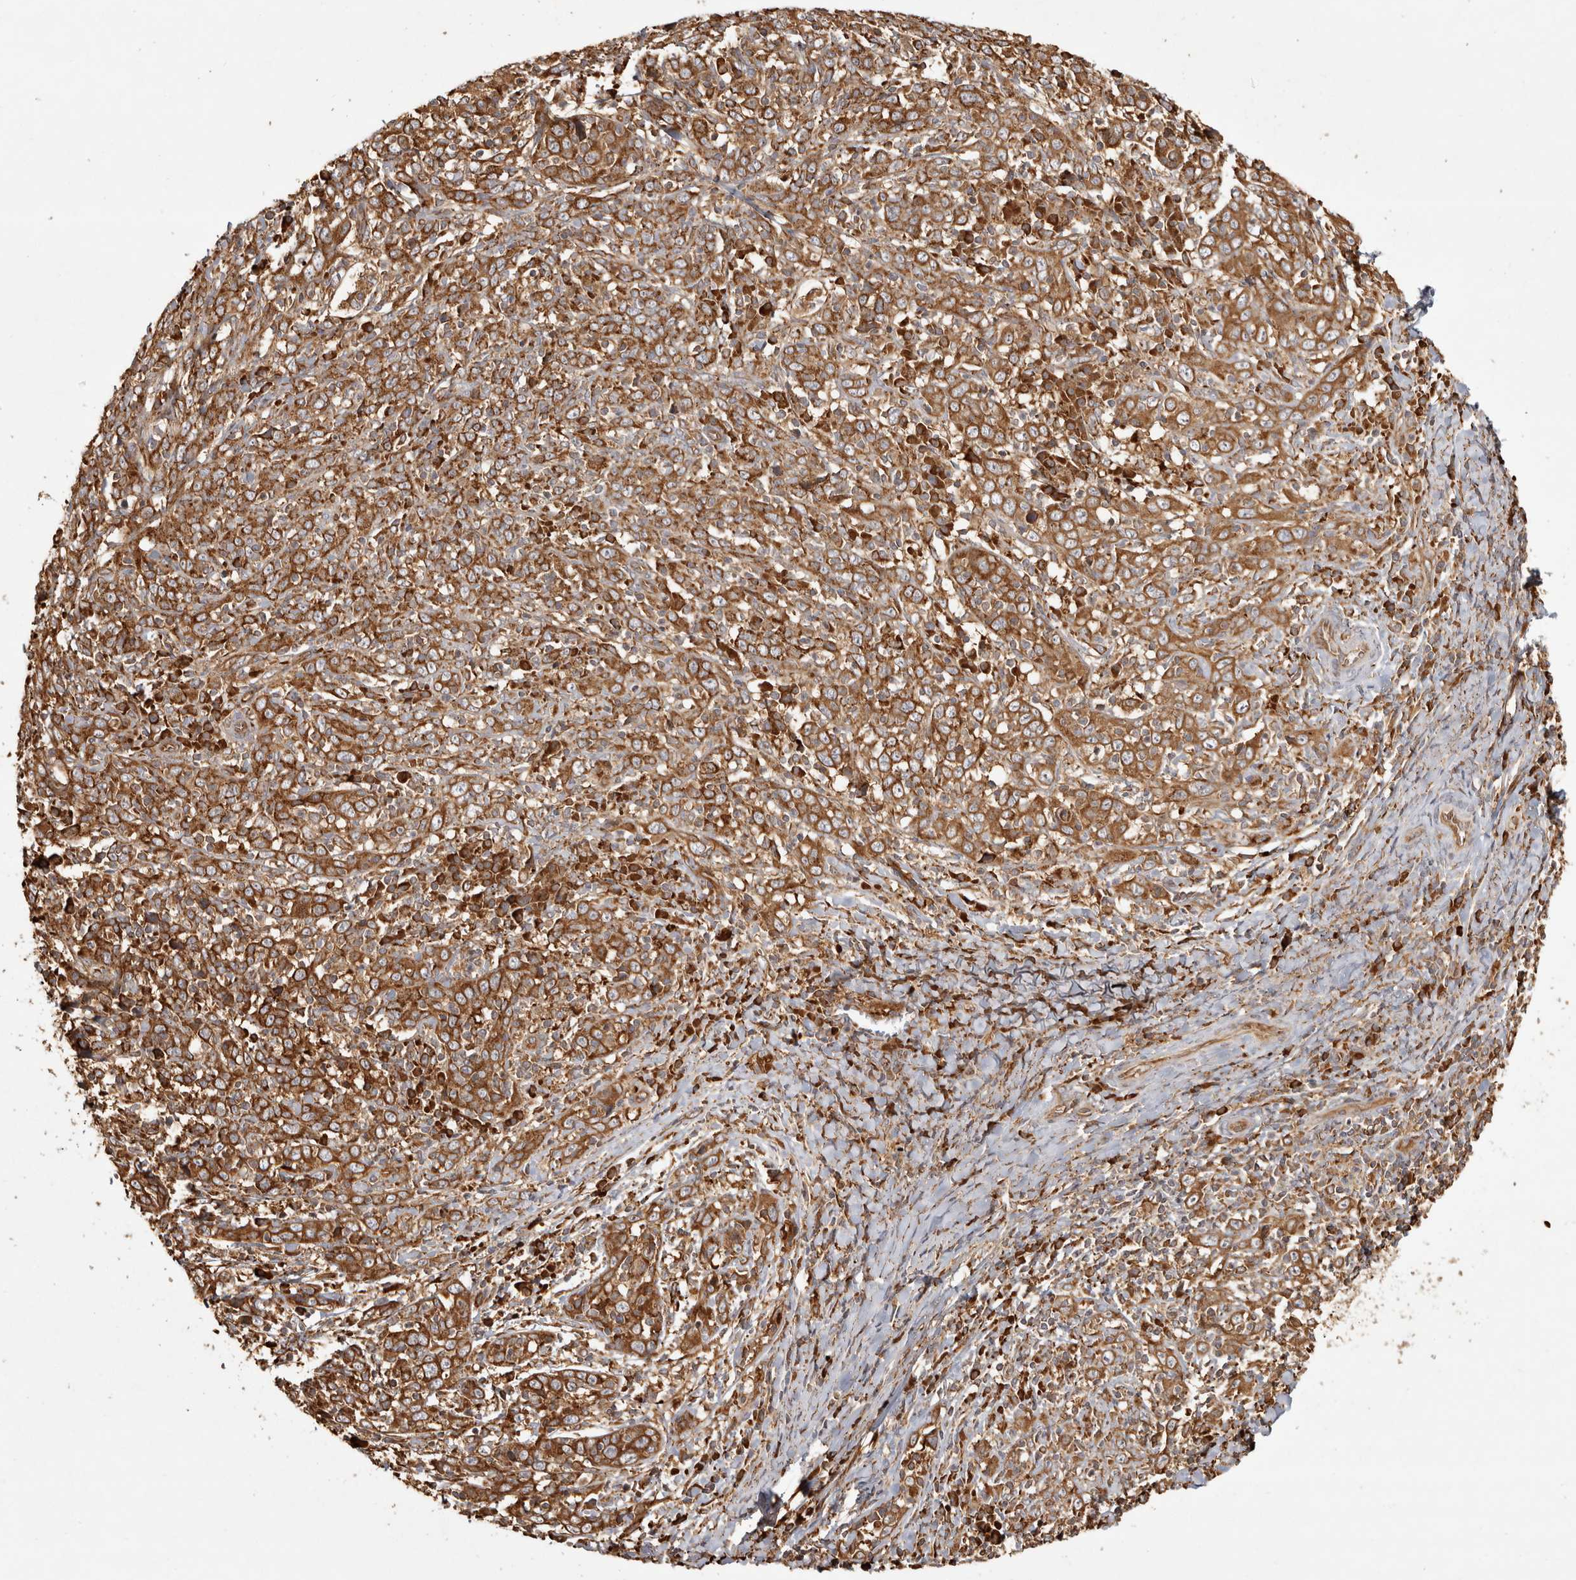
{"staining": {"intensity": "strong", "quantity": ">75%", "location": "cytoplasmic/membranous"}, "tissue": "cervical cancer", "cell_type": "Tumor cells", "image_type": "cancer", "snomed": [{"axis": "morphology", "description": "Squamous cell carcinoma, NOS"}, {"axis": "topography", "description": "Cervix"}], "caption": "This is an image of immunohistochemistry (IHC) staining of cervical cancer (squamous cell carcinoma), which shows strong positivity in the cytoplasmic/membranous of tumor cells.", "gene": "CAMSAP2", "patient": {"sex": "female", "age": 46}}